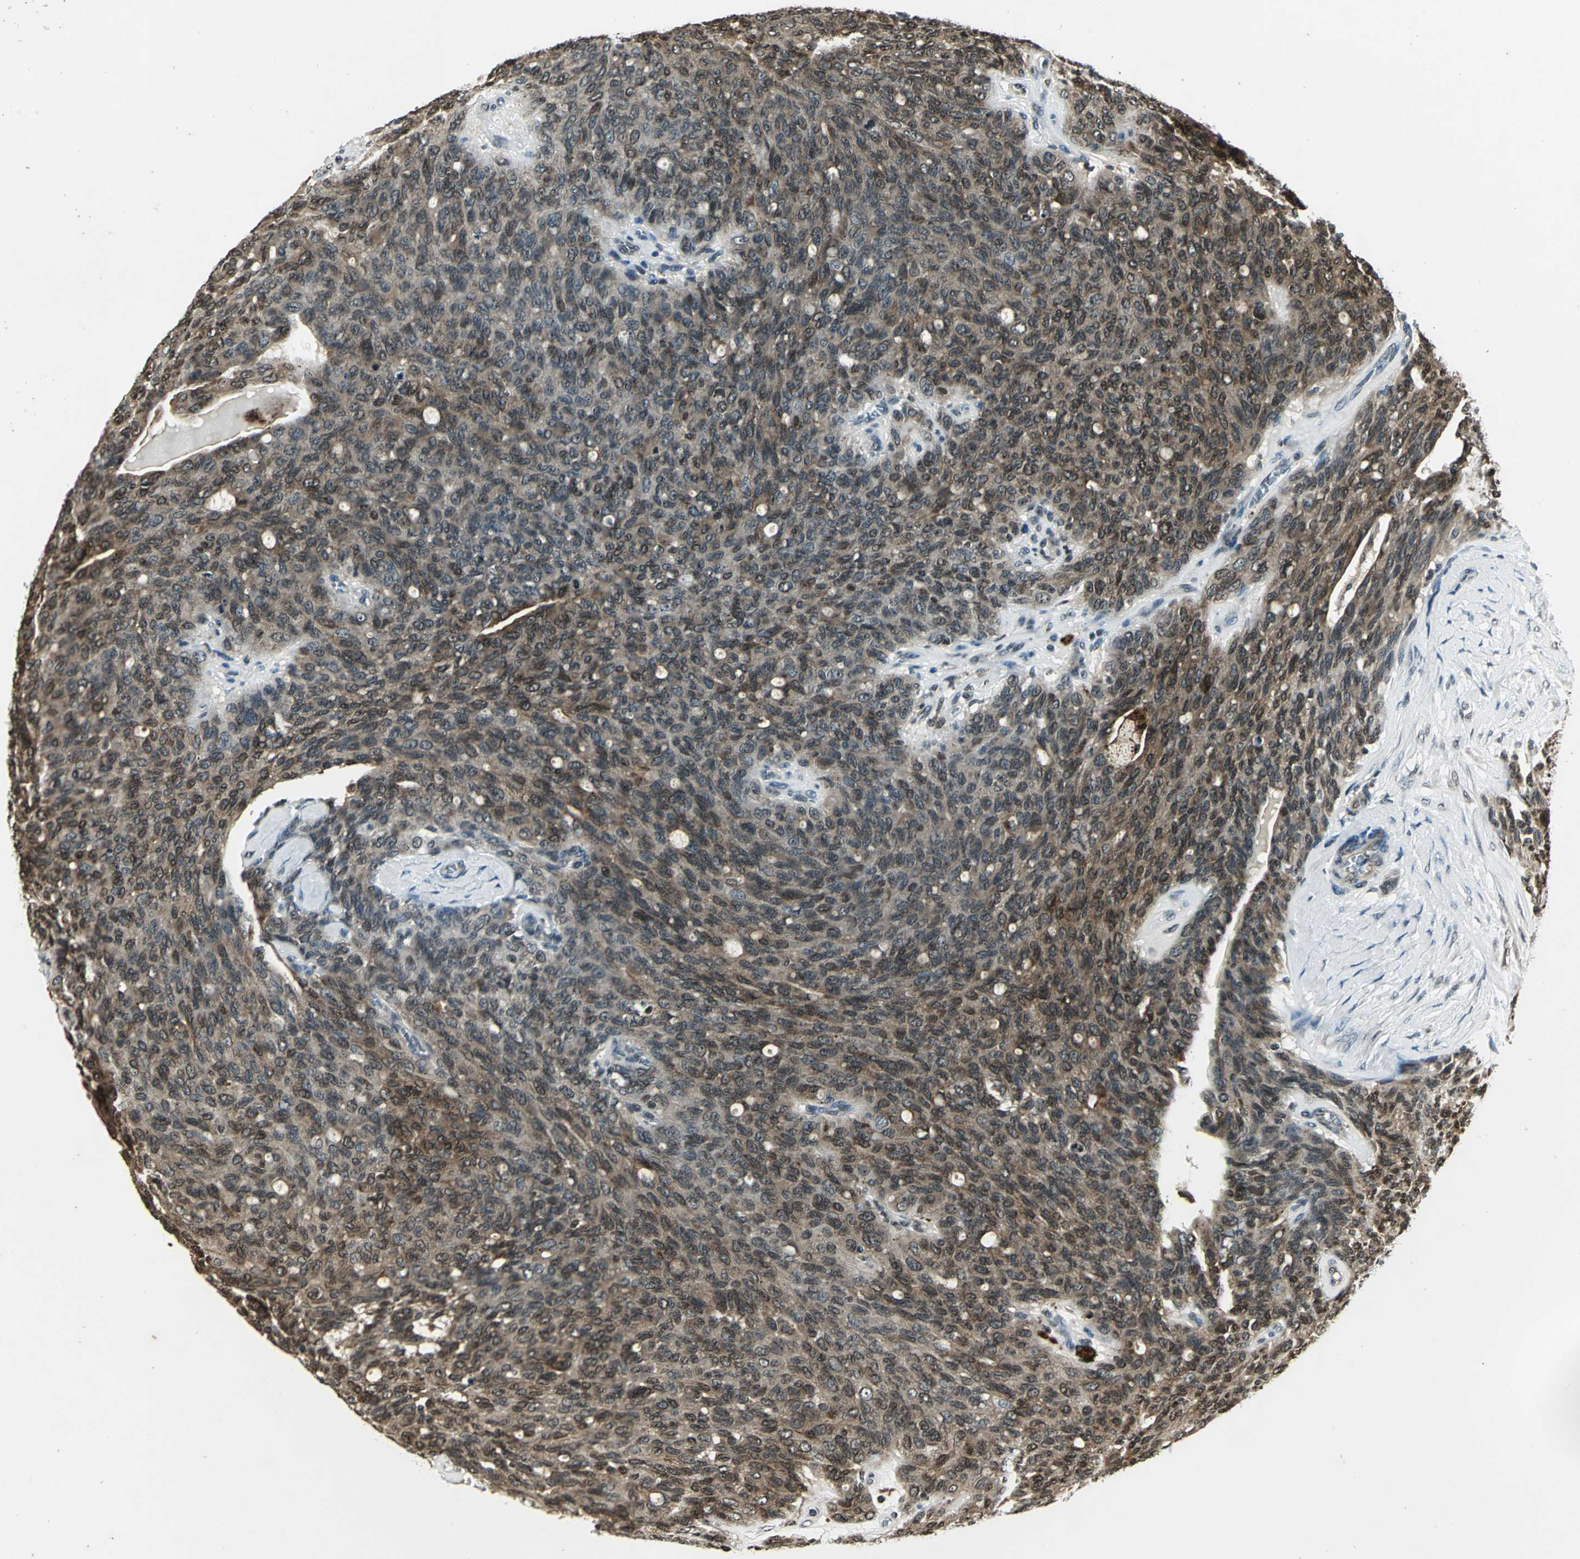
{"staining": {"intensity": "moderate", "quantity": ">75%", "location": "cytoplasmic/membranous,nuclear"}, "tissue": "ovarian cancer", "cell_type": "Tumor cells", "image_type": "cancer", "snomed": [{"axis": "morphology", "description": "Carcinoma, endometroid"}, {"axis": "topography", "description": "Ovary"}], "caption": "There is medium levels of moderate cytoplasmic/membranous and nuclear expression in tumor cells of ovarian endometroid carcinoma, as demonstrated by immunohistochemical staining (brown color).", "gene": "LGALS3", "patient": {"sex": "female", "age": 60}}